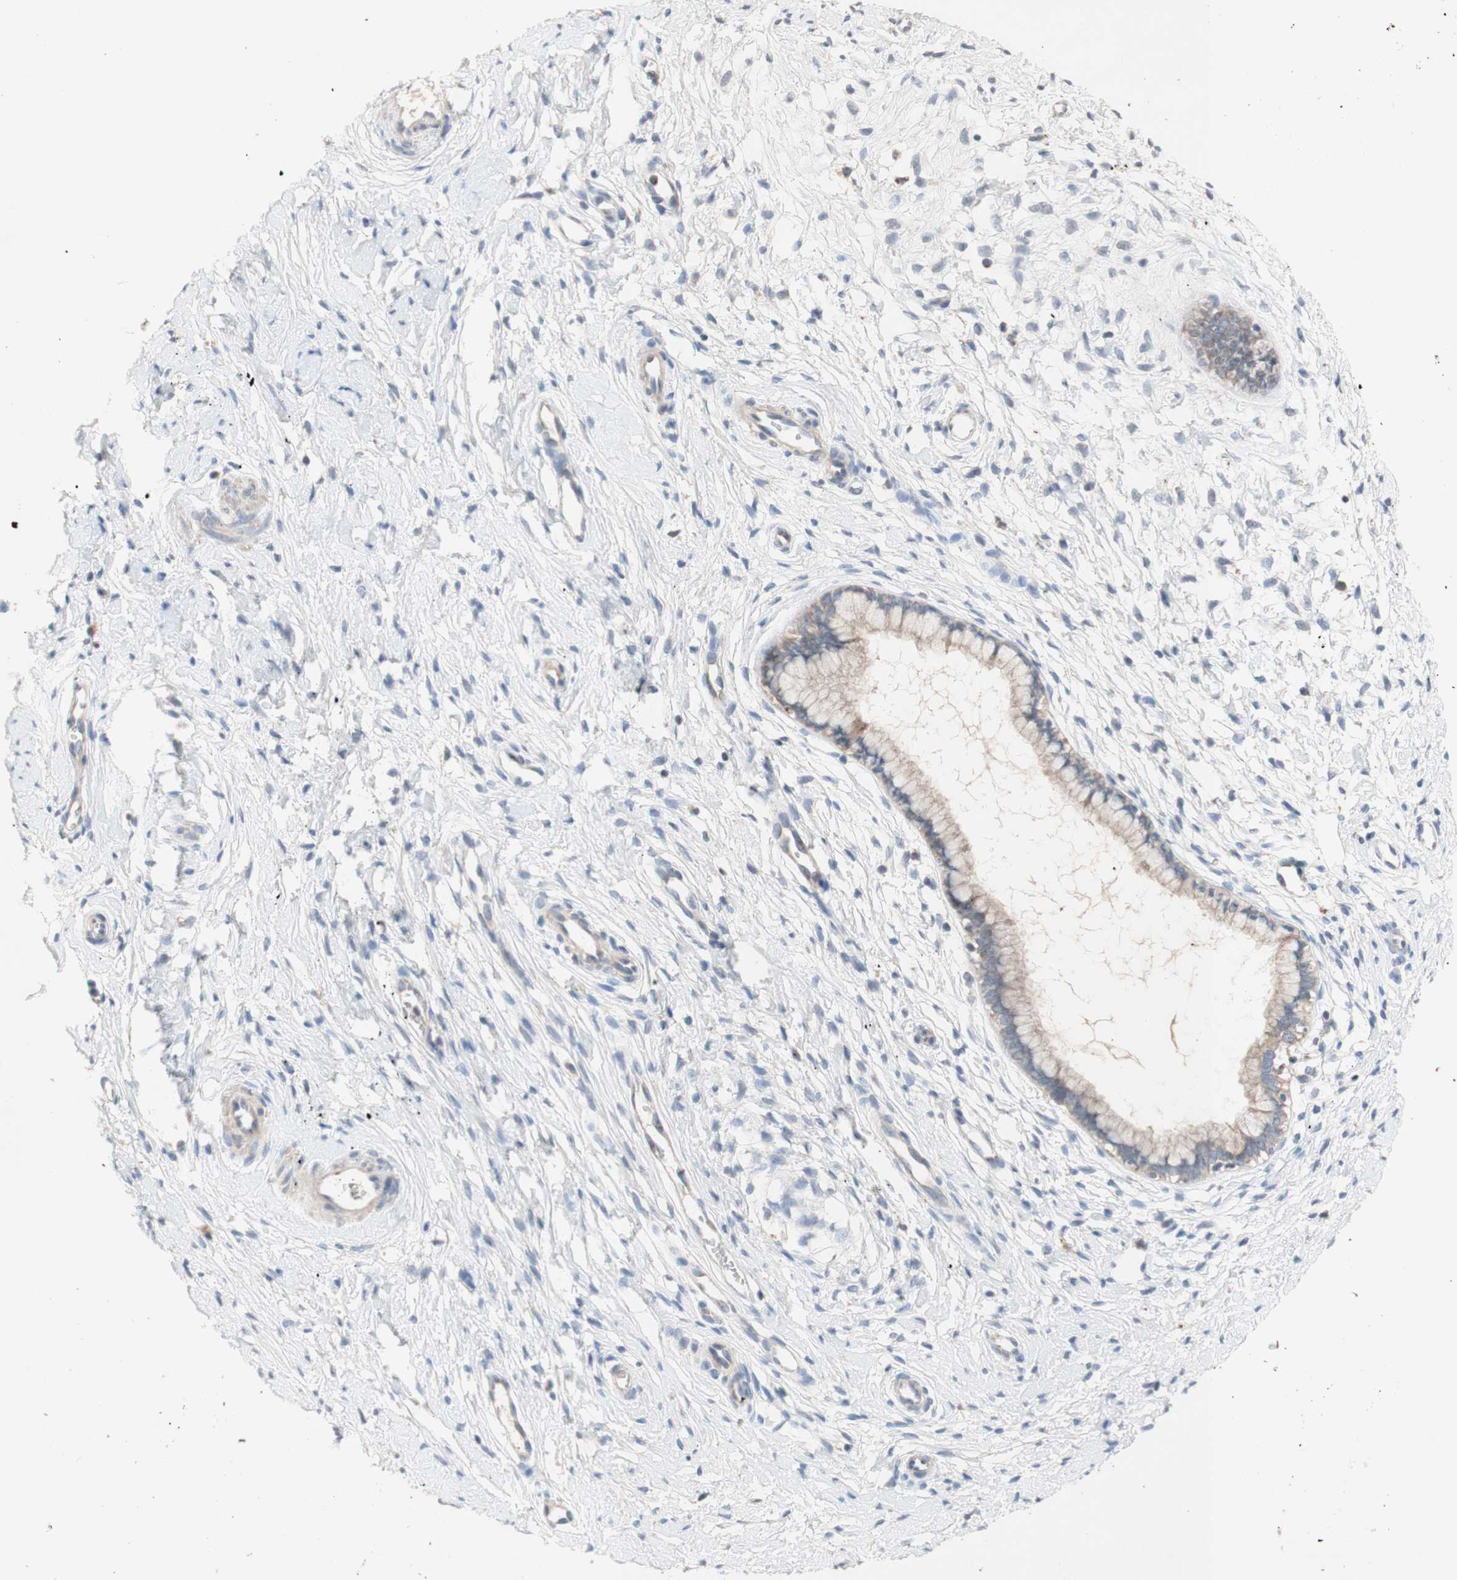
{"staining": {"intensity": "weak", "quantity": ">75%", "location": "cytoplasmic/membranous"}, "tissue": "cervix", "cell_type": "Glandular cells", "image_type": "normal", "snomed": [{"axis": "morphology", "description": "Normal tissue, NOS"}, {"axis": "topography", "description": "Cervix"}], "caption": "Immunohistochemistry (IHC) histopathology image of normal cervix: cervix stained using immunohistochemistry displays low levels of weak protein expression localized specifically in the cytoplasmic/membranous of glandular cells, appearing as a cytoplasmic/membranous brown color.", "gene": "PTGIS", "patient": {"sex": "female", "age": 65}}